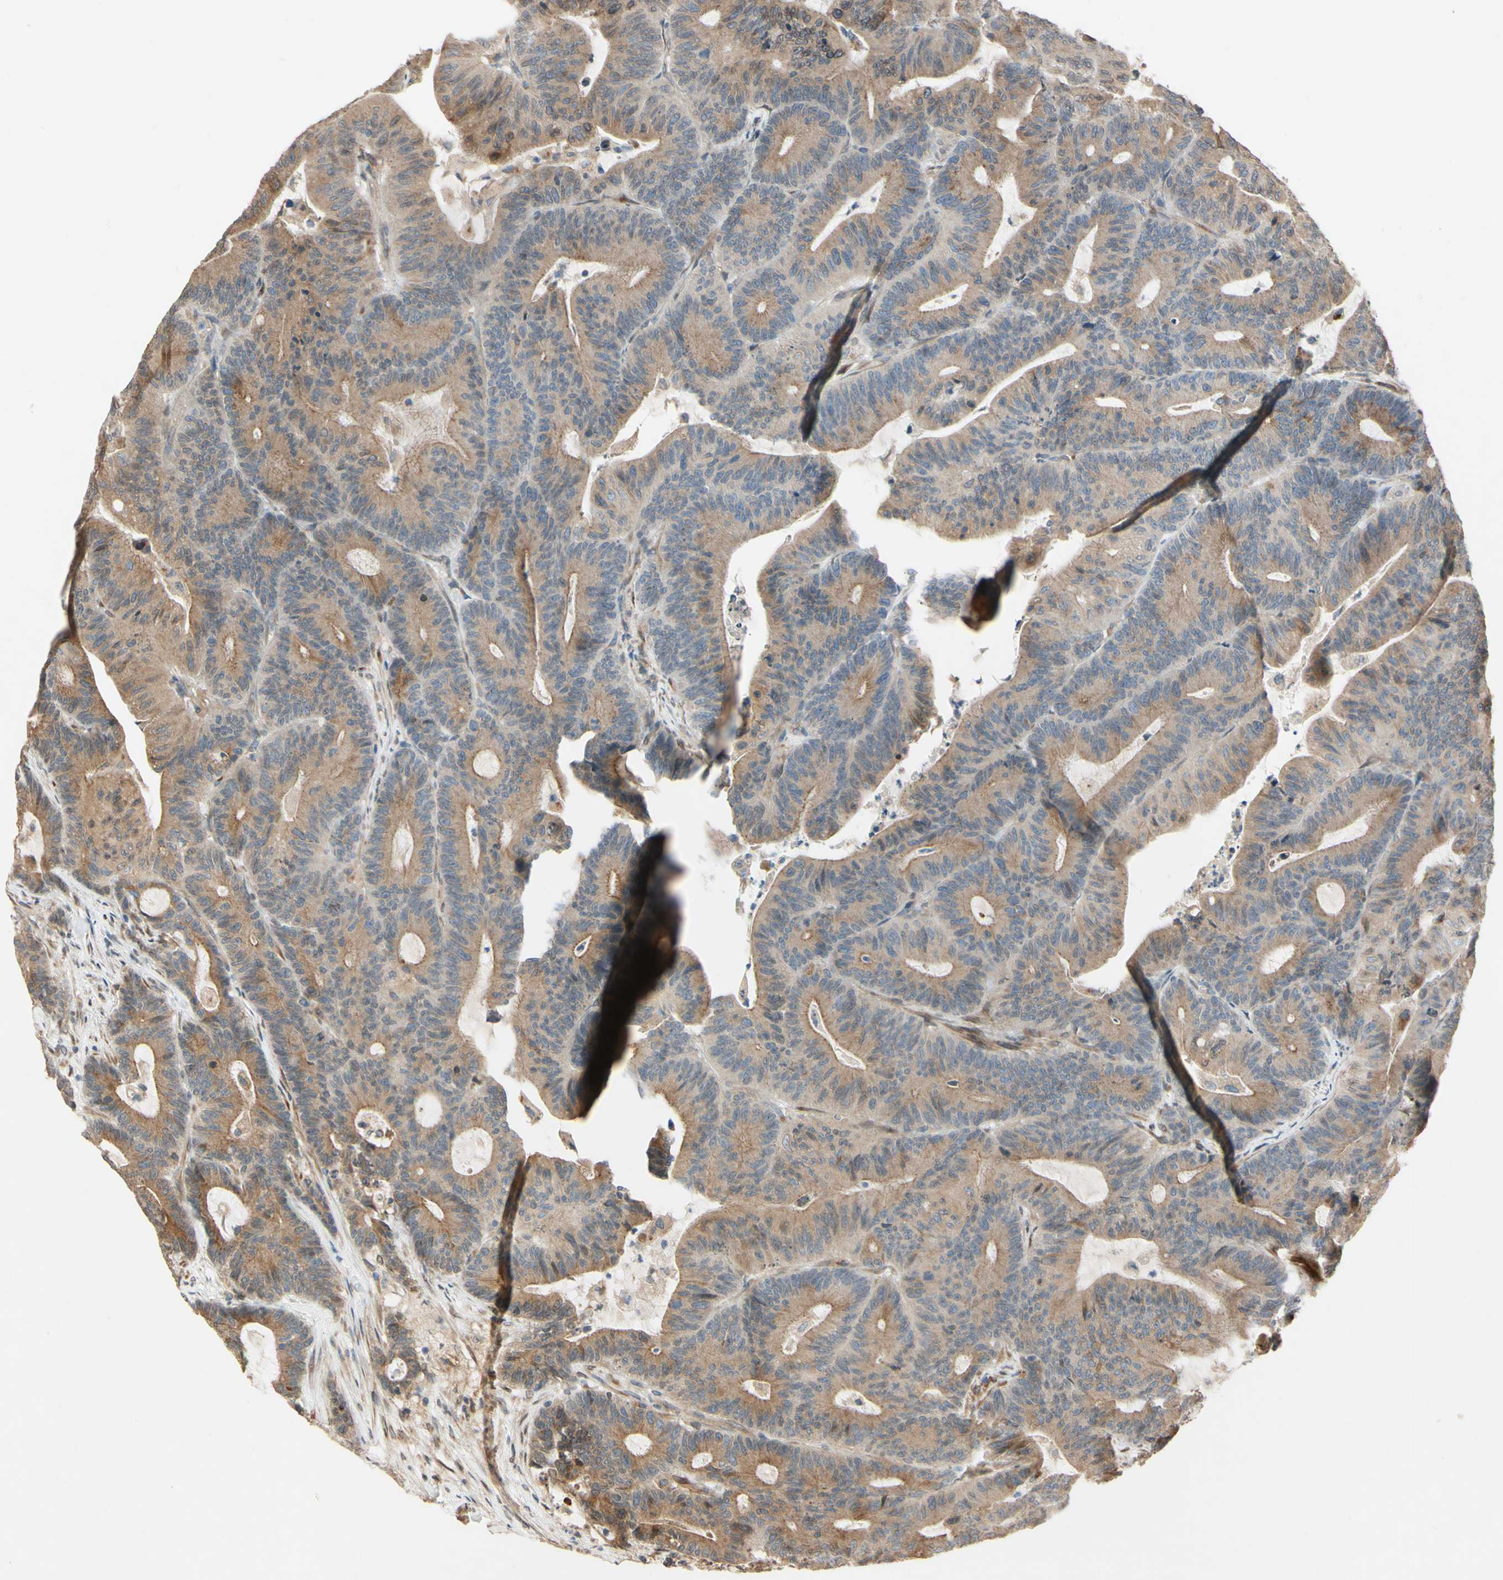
{"staining": {"intensity": "weak", "quantity": ">75%", "location": "cytoplasmic/membranous"}, "tissue": "colorectal cancer", "cell_type": "Tumor cells", "image_type": "cancer", "snomed": [{"axis": "morphology", "description": "Adenocarcinoma, NOS"}, {"axis": "topography", "description": "Colon"}], "caption": "Immunohistochemistry photomicrograph of neoplastic tissue: adenocarcinoma (colorectal) stained using immunohistochemistry demonstrates low levels of weak protein expression localized specifically in the cytoplasmic/membranous of tumor cells, appearing as a cytoplasmic/membranous brown color.", "gene": "PTPRU", "patient": {"sex": "female", "age": 84}}